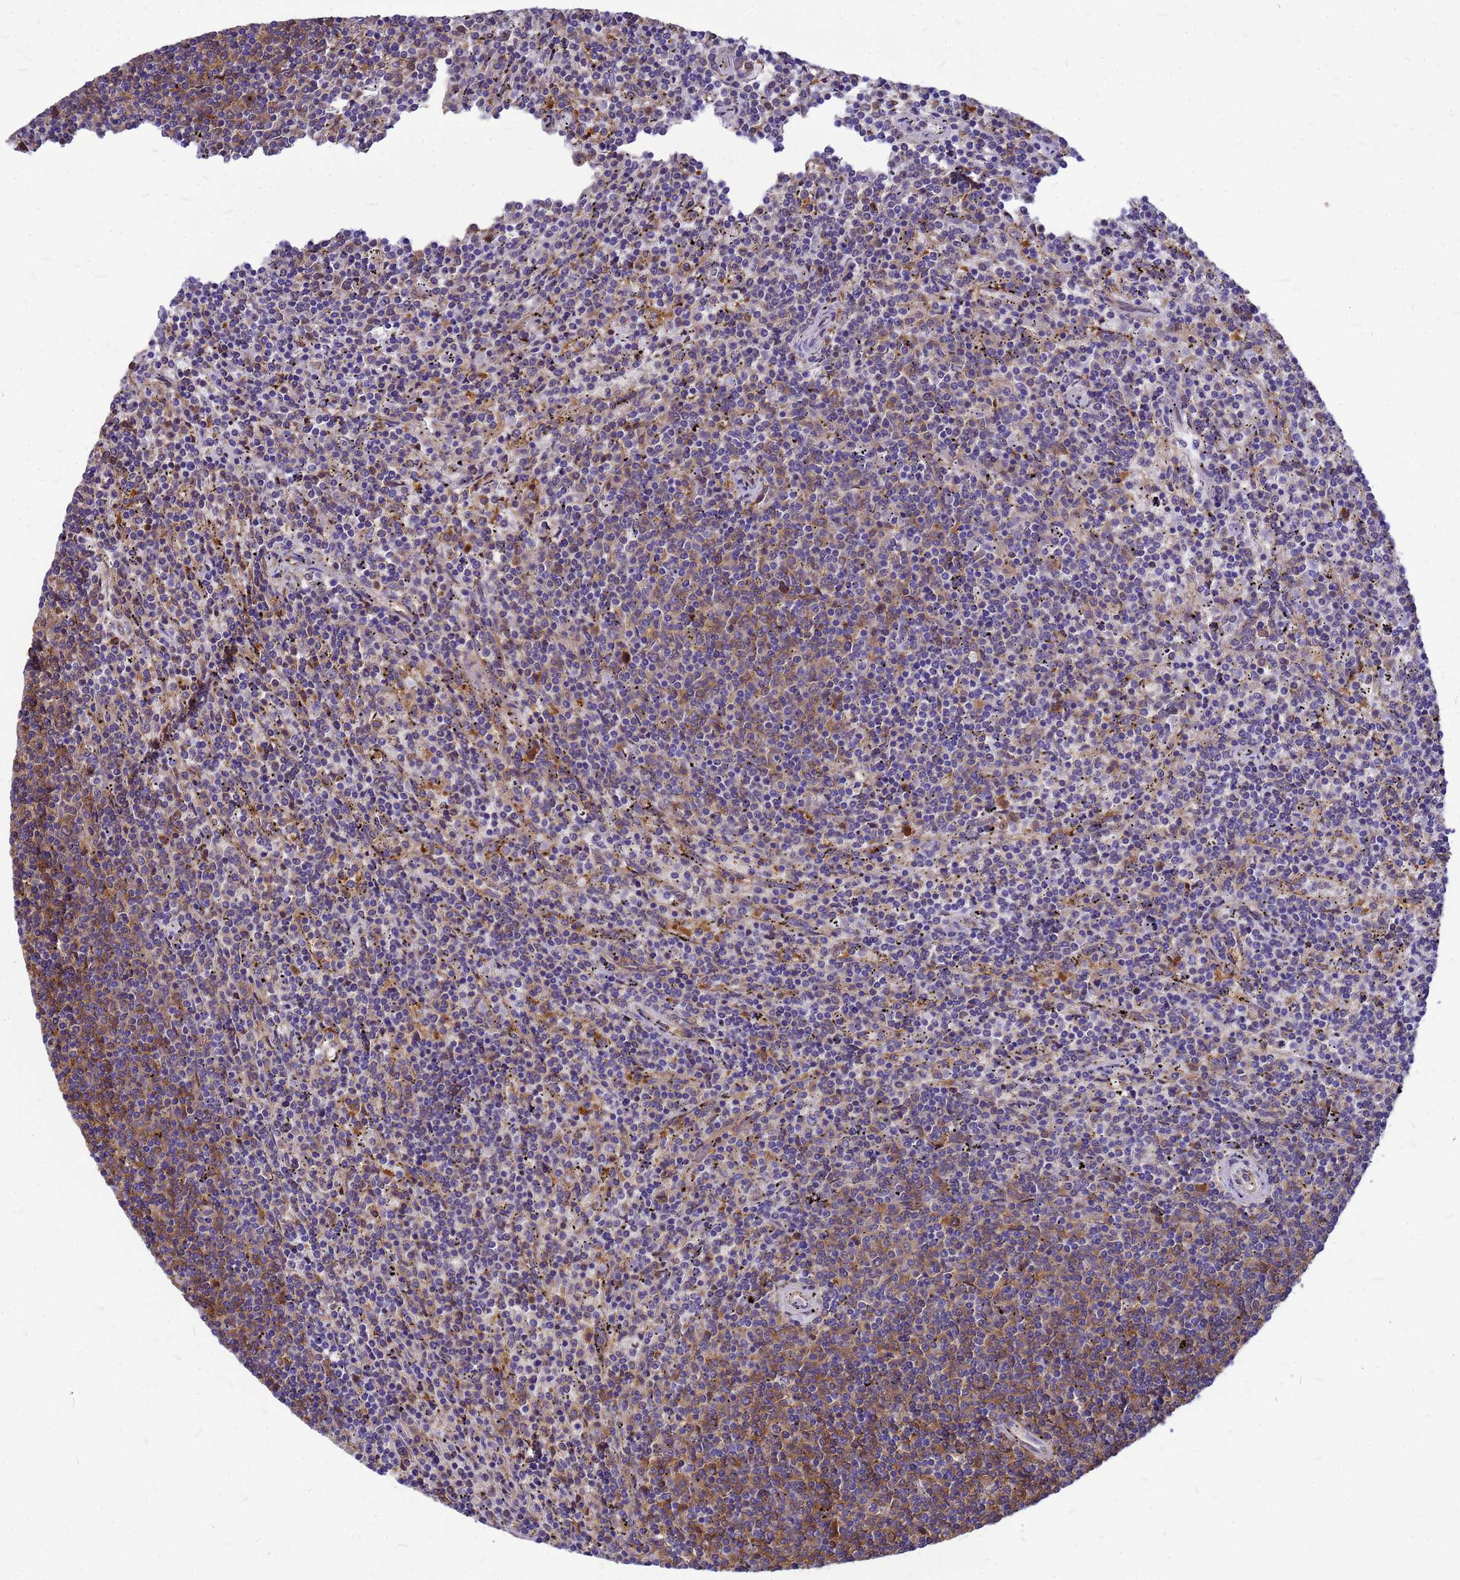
{"staining": {"intensity": "weak", "quantity": "25%-75%", "location": "cytoplasmic/membranous"}, "tissue": "lymphoma", "cell_type": "Tumor cells", "image_type": "cancer", "snomed": [{"axis": "morphology", "description": "Malignant lymphoma, non-Hodgkin's type, Low grade"}, {"axis": "topography", "description": "Spleen"}], "caption": "This micrograph demonstrates malignant lymphoma, non-Hodgkin's type (low-grade) stained with immunohistochemistry to label a protein in brown. The cytoplasmic/membranous of tumor cells show weak positivity for the protein. Nuclei are counter-stained blue.", "gene": "GID4", "patient": {"sex": "female", "age": 50}}